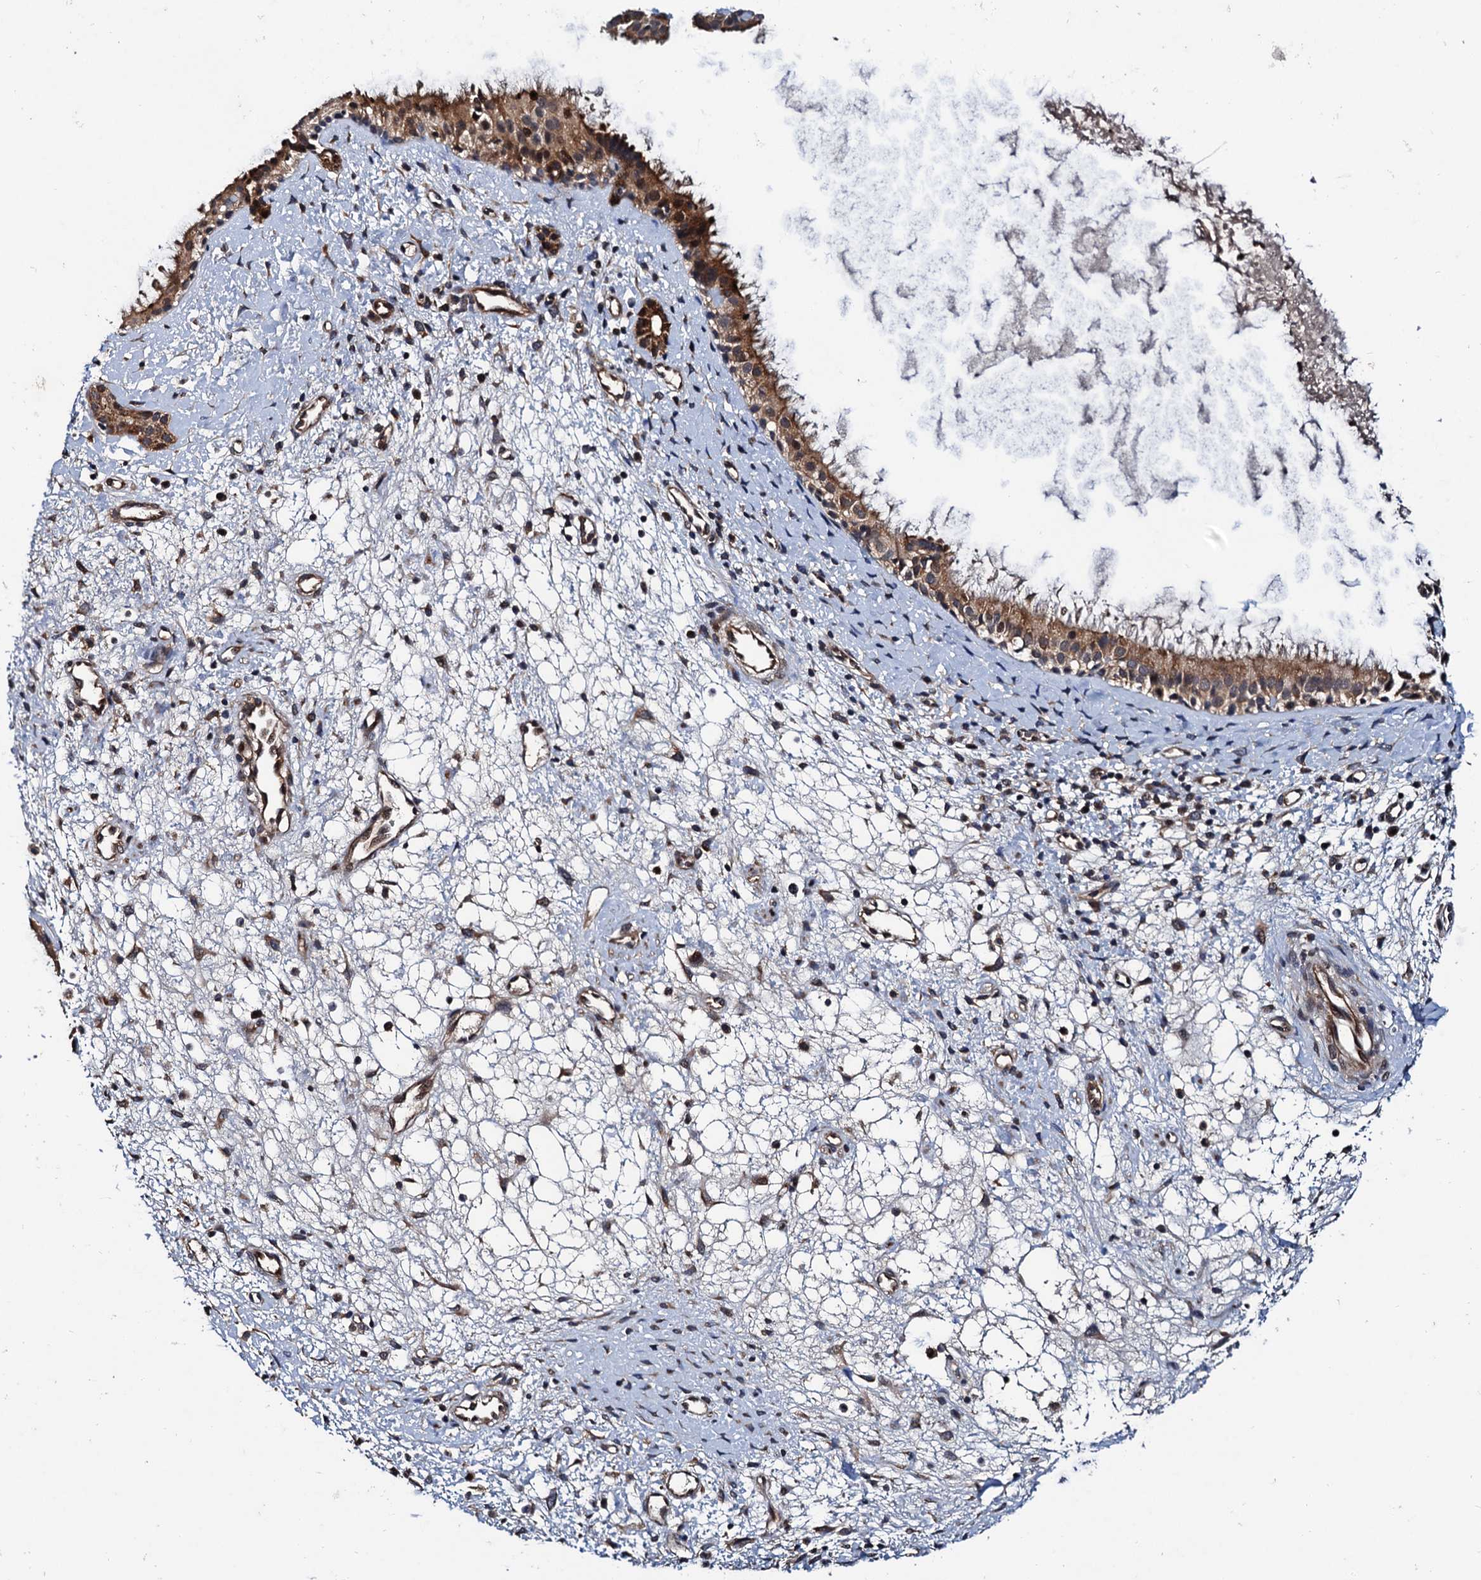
{"staining": {"intensity": "moderate", "quantity": ">75%", "location": "cytoplasmic/membranous"}, "tissue": "nasopharynx", "cell_type": "Respiratory epithelial cells", "image_type": "normal", "snomed": [{"axis": "morphology", "description": "Normal tissue, NOS"}, {"axis": "topography", "description": "Nasopharynx"}], "caption": "Immunohistochemical staining of benign human nasopharynx exhibits medium levels of moderate cytoplasmic/membranous expression in approximately >75% of respiratory epithelial cells.", "gene": "NAA16", "patient": {"sex": "male", "age": 22}}